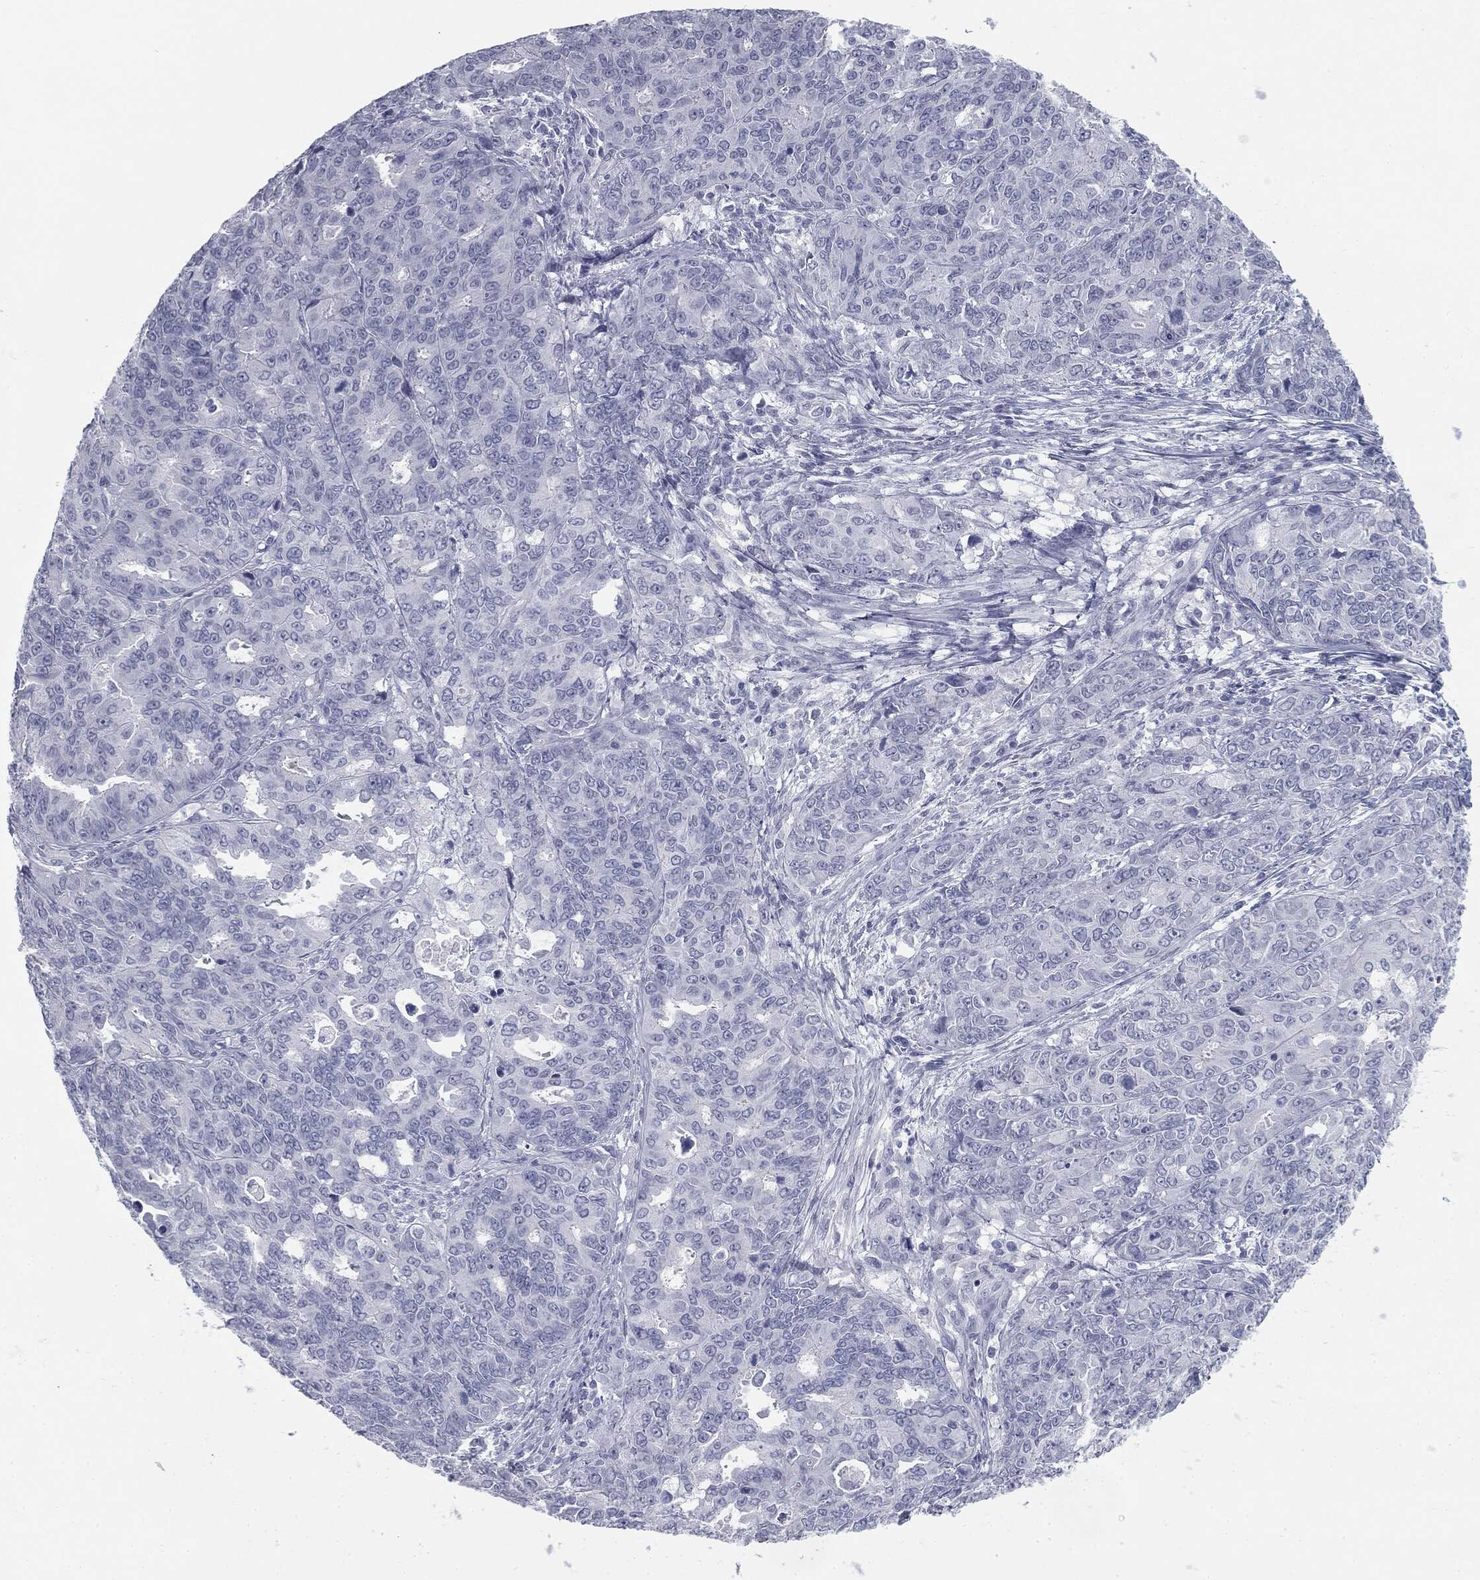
{"staining": {"intensity": "negative", "quantity": "none", "location": "none"}, "tissue": "endometrial cancer", "cell_type": "Tumor cells", "image_type": "cancer", "snomed": [{"axis": "morphology", "description": "Adenocarcinoma, NOS"}, {"axis": "topography", "description": "Uterus"}], "caption": "Human endometrial adenocarcinoma stained for a protein using immunohistochemistry reveals no staining in tumor cells.", "gene": "TPO", "patient": {"sex": "female", "age": 79}}